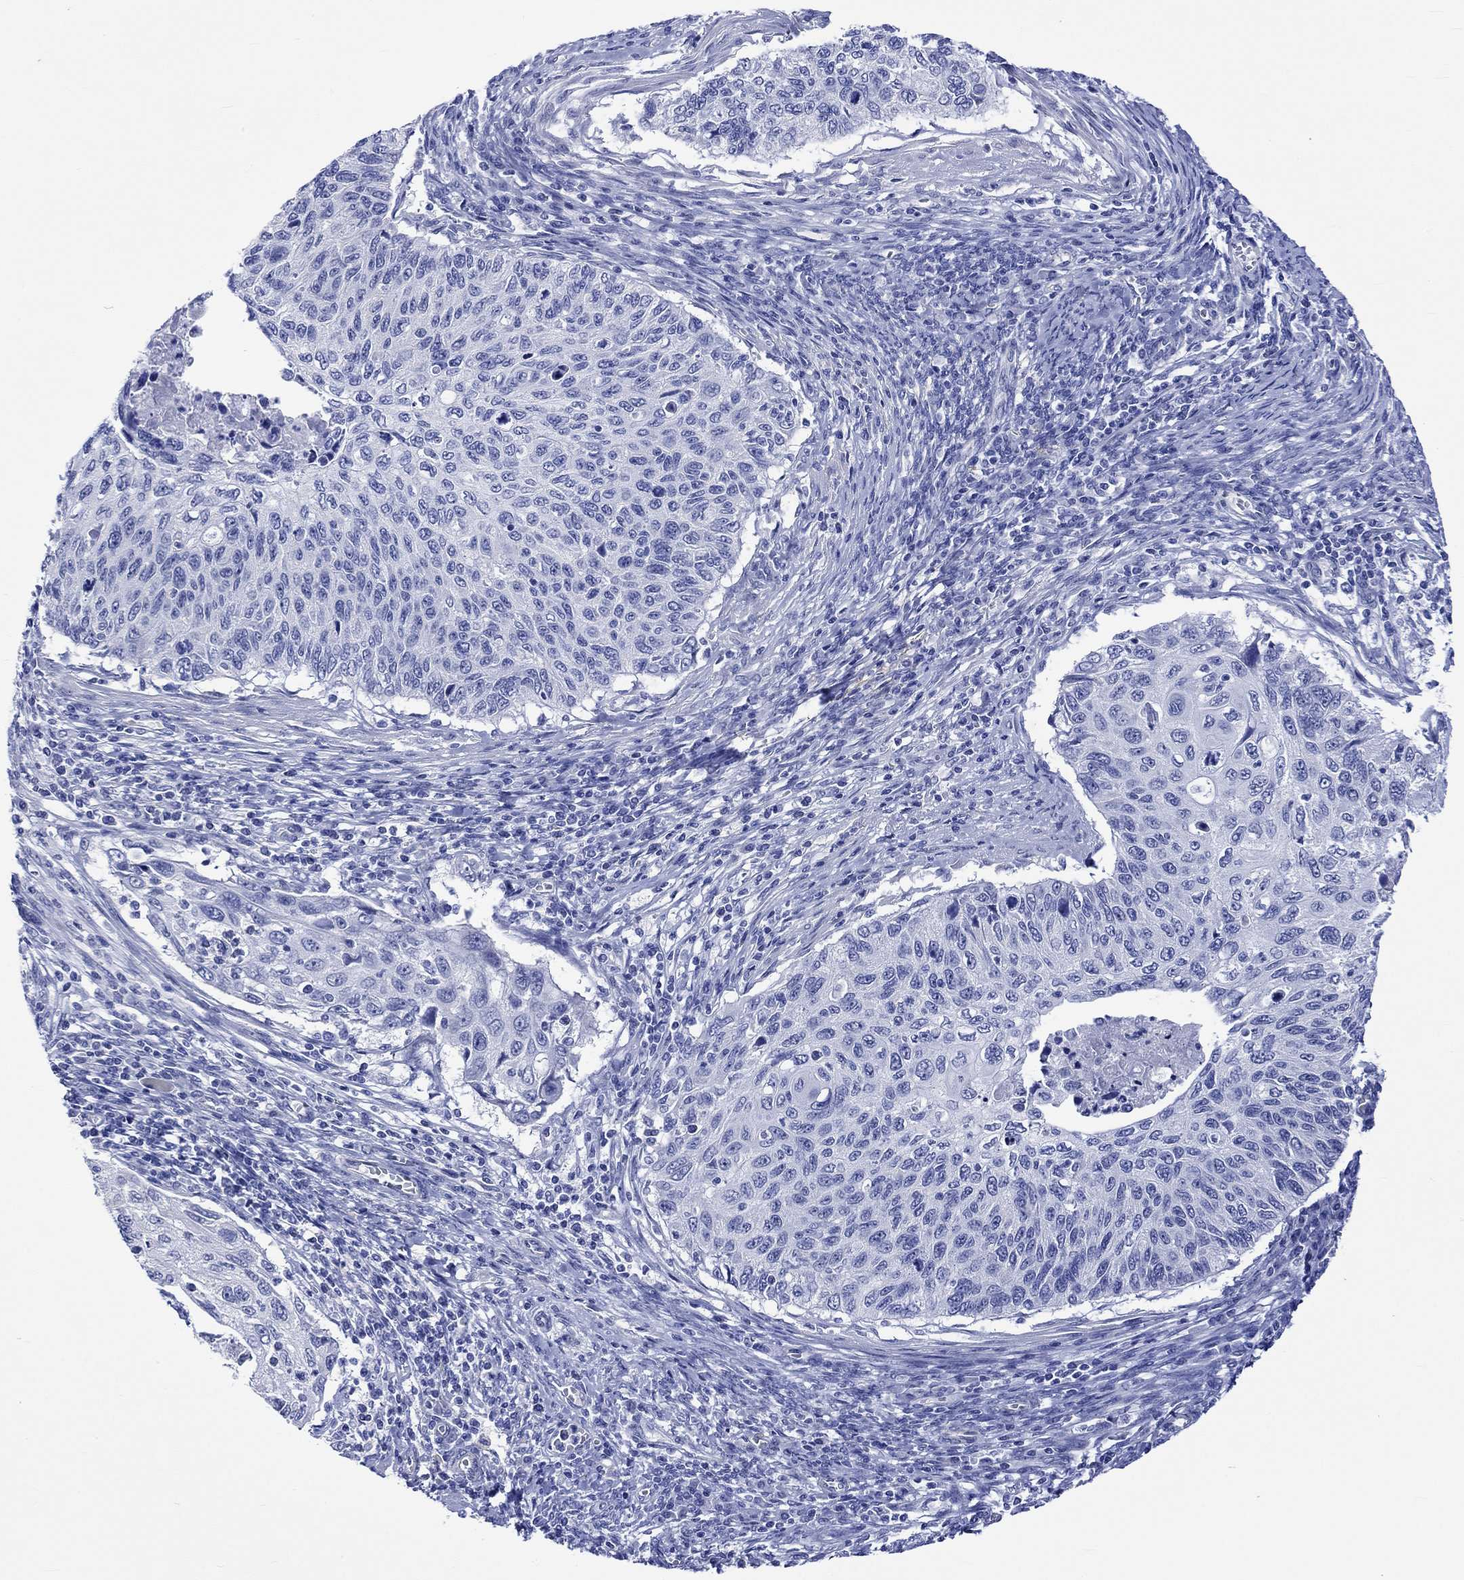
{"staining": {"intensity": "negative", "quantity": "none", "location": "none"}, "tissue": "cervical cancer", "cell_type": "Tumor cells", "image_type": "cancer", "snomed": [{"axis": "morphology", "description": "Squamous cell carcinoma, NOS"}, {"axis": "topography", "description": "Cervix"}], "caption": "Immunohistochemistry (IHC) micrograph of neoplastic tissue: human cervical squamous cell carcinoma stained with DAB (3,3'-diaminobenzidine) reveals no significant protein positivity in tumor cells.", "gene": "HARBI1", "patient": {"sex": "female", "age": 70}}